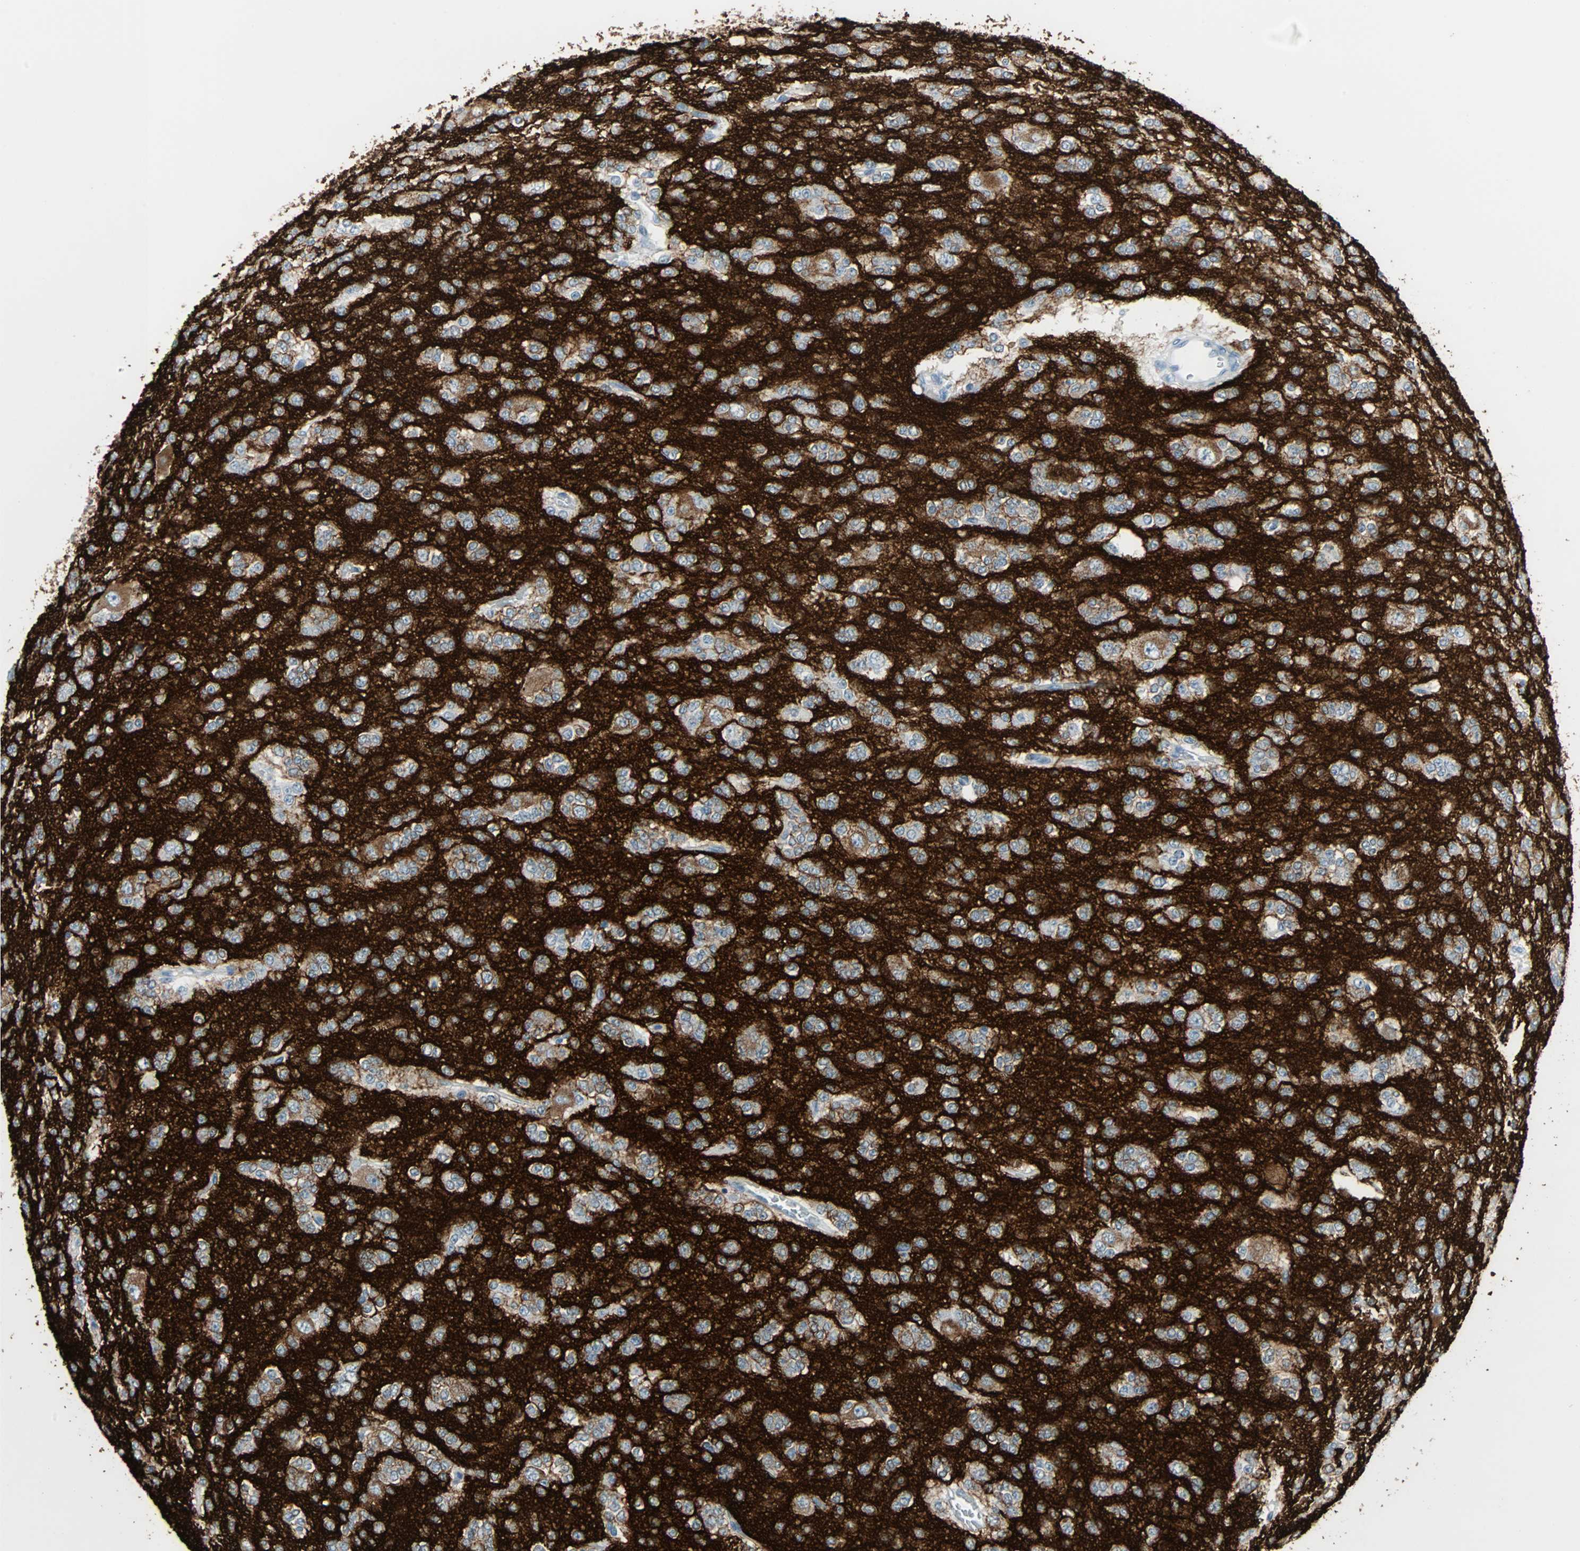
{"staining": {"intensity": "weak", "quantity": "<25%", "location": "cytoplasmic/membranous"}, "tissue": "glioma", "cell_type": "Tumor cells", "image_type": "cancer", "snomed": [{"axis": "morphology", "description": "Glioma, malignant, Low grade"}, {"axis": "topography", "description": "Brain"}], "caption": "An image of human malignant glioma (low-grade) is negative for staining in tumor cells.", "gene": "STX1A", "patient": {"sex": "male", "age": 38}}